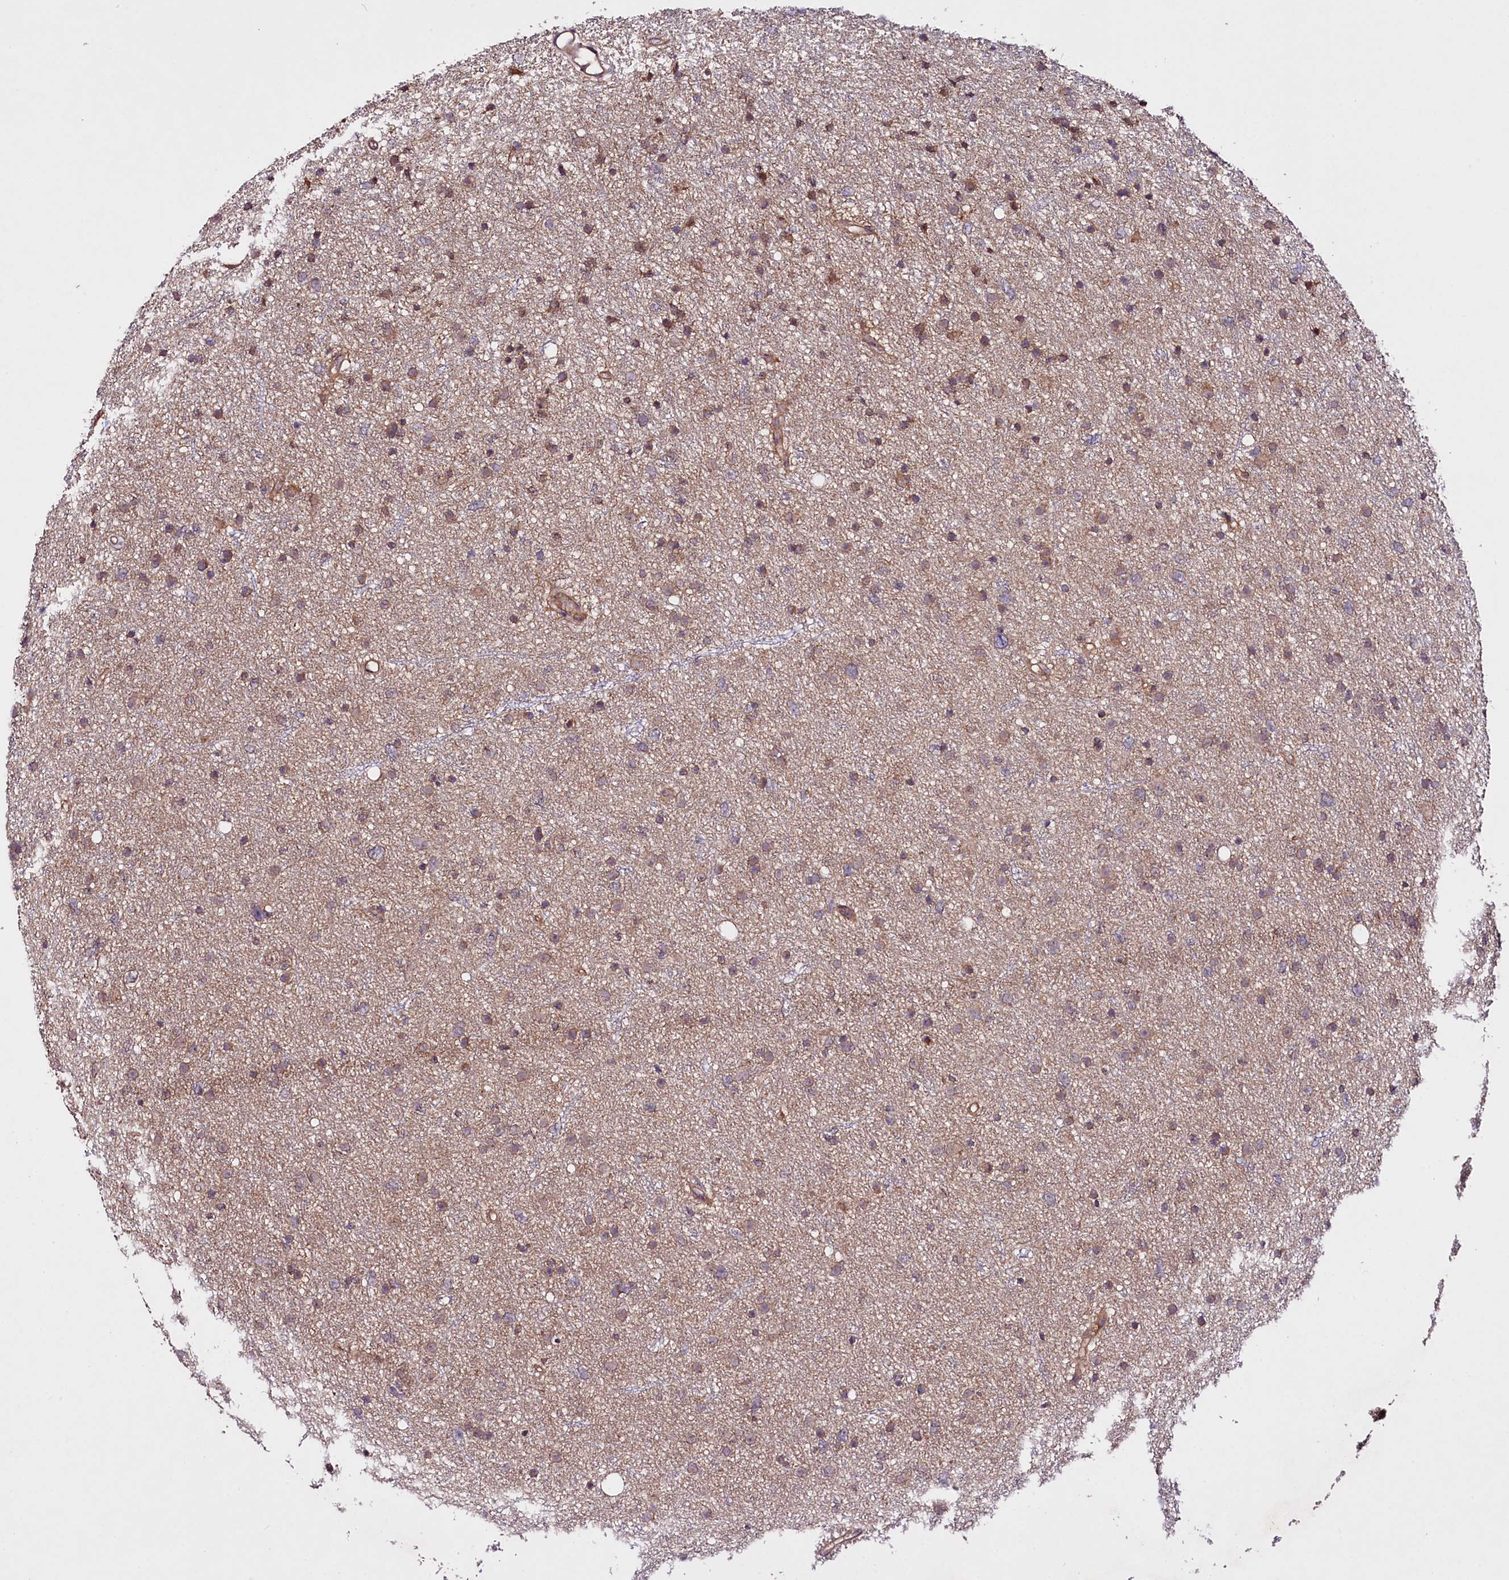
{"staining": {"intensity": "moderate", "quantity": ">75%", "location": "cytoplasmic/membranous"}, "tissue": "glioma", "cell_type": "Tumor cells", "image_type": "cancer", "snomed": [{"axis": "morphology", "description": "Glioma, malignant, Low grade"}, {"axis": "topography", "description": "Cerebral cortex"}], "caption": "Moderate cytoplasmic/membranous positivity is identified in about >75% of tumor cells in glioma.", "gene": "TAFAZZIN", "patient": {"sex": "female", "age": 39}}